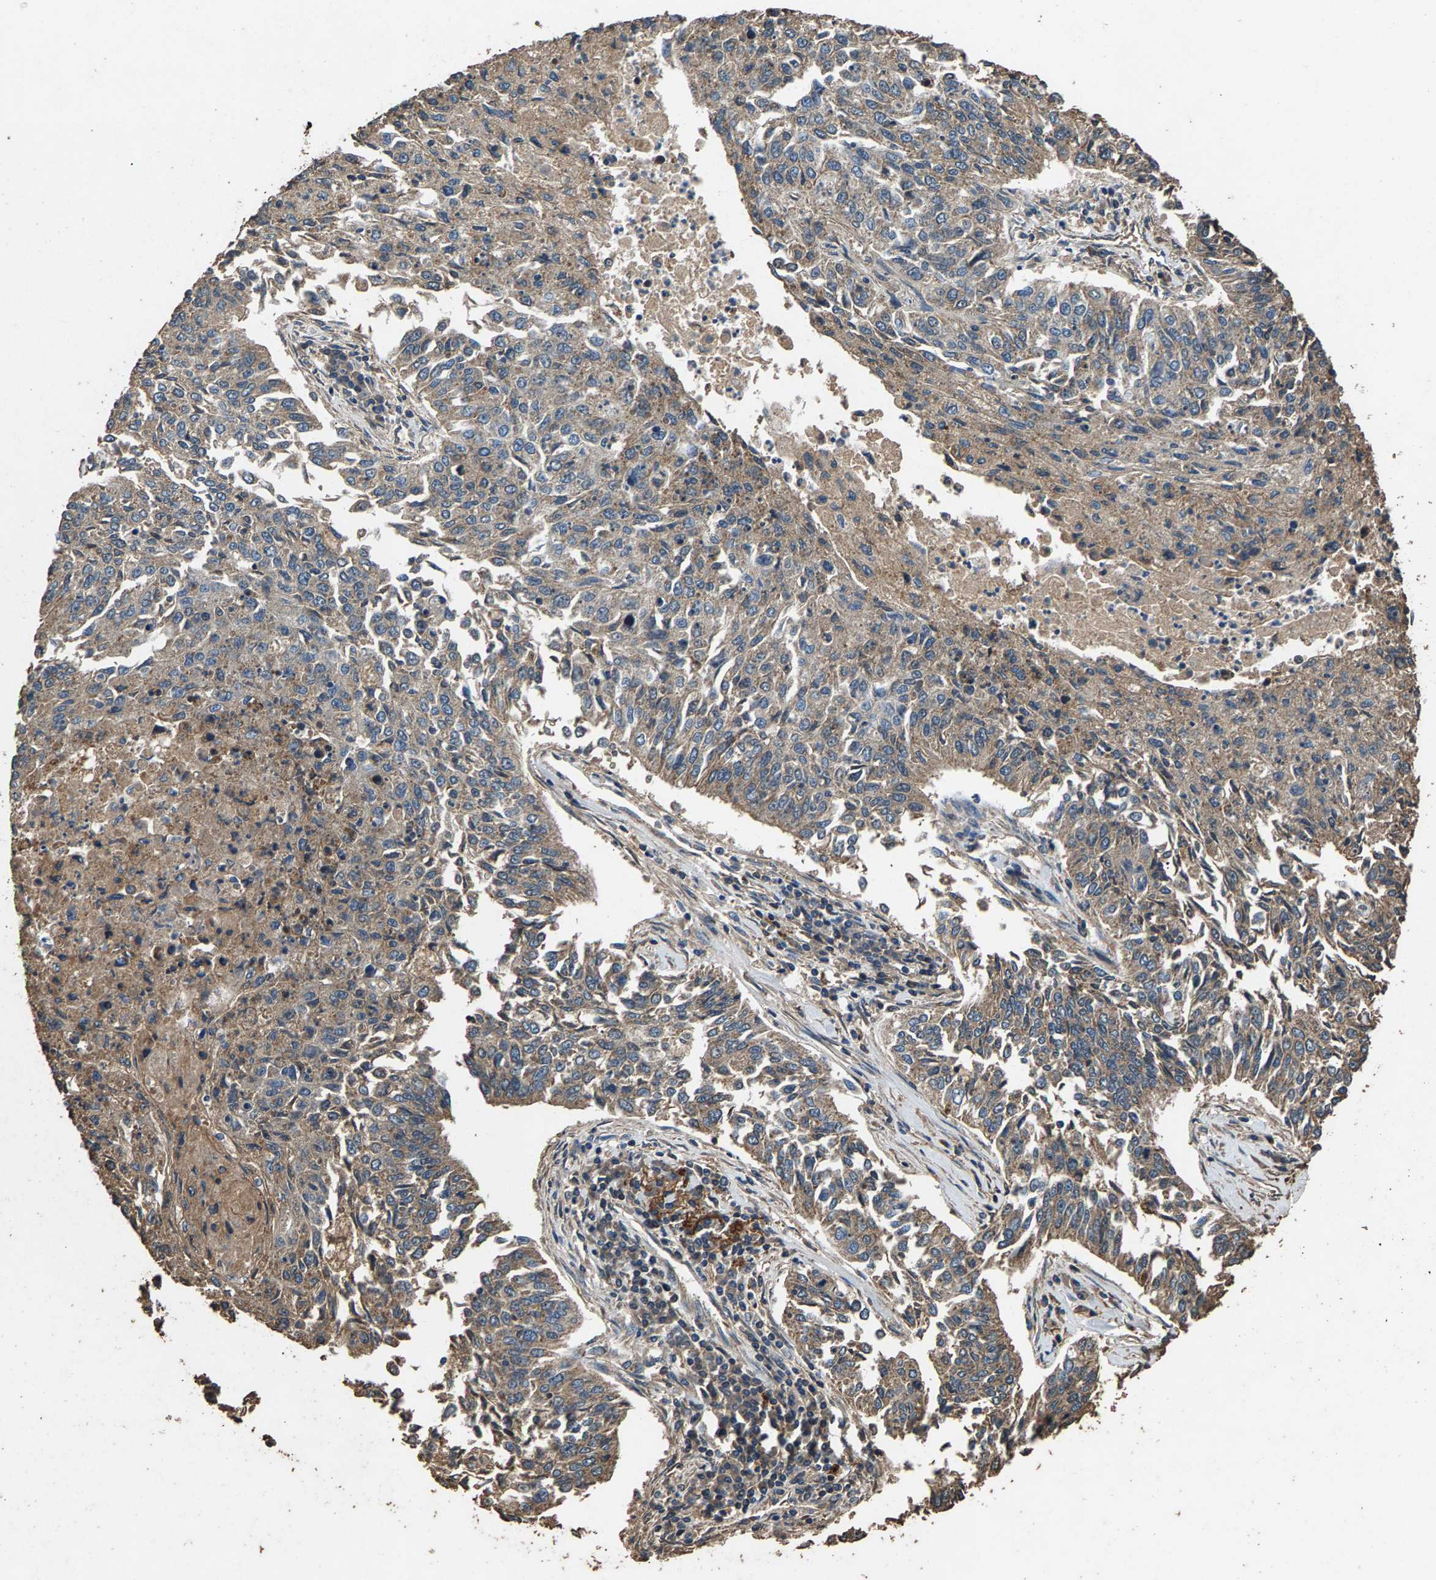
{"staining": {"intensity": "weak", "quantity": "25%-75%", "location": "cytoplasmic/membranous"}, "tissue": "lung cancer", "cell_type": "Tumor cells", "image_type": "cancer", "snomed": [{"axis": "morphology", "description": "Normal tissue, NOS"}, {"axis": "morphology", "description": "Squamous cell carcinoma, NOS"}, {"axis": "topography", "description": "Cartilage tissue"}, {"axis": "topography", "description": "Bronchus"}, {"axis": "topography", "description": "Lung"}], "caption": "Immunohistochemical staining of human lung cancer shows low levels of weak cytoplasmic/membranous positivity in about 25%-75% of tumor cells.", "gene": "MRPL27", "patient": {"sex": "female", "age": 49}}